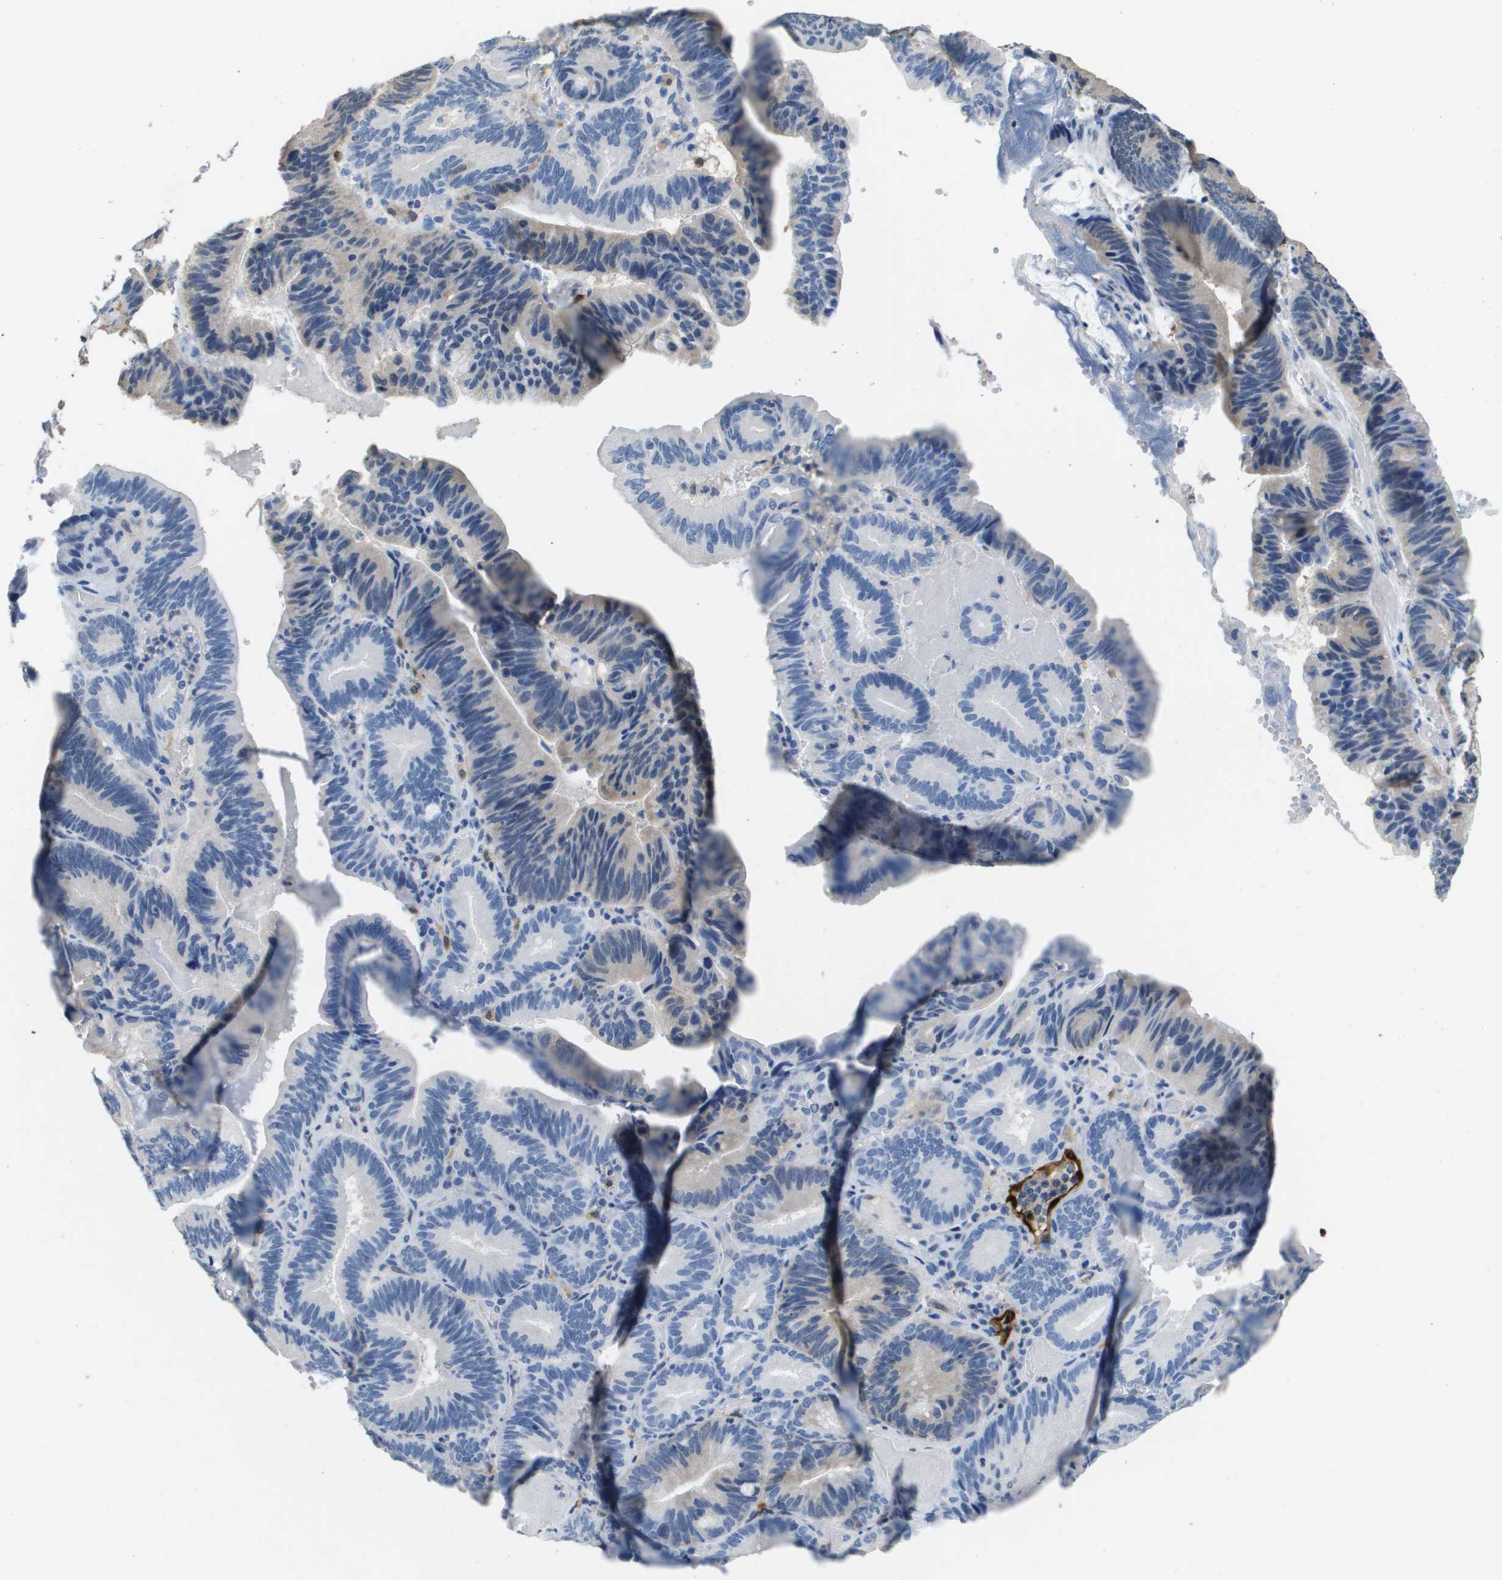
{"staining": {"intensity": "weak", "quantity": "<25%", "location": "cytoplasmic/membranous"}, "tissue": "pancreatic cancer", "cell_type": "Tumor cells", "image_type": "cancer", "snomed": [{"axis": "morphology", "description": "Adenocarcinoma, NOS"}, {"axis": "topography", "description": "Pancreas"}], "caption": "Micrograph shows no significant protein positivity in tumor cells of pancreatic adenocarcinoma.", "gene": "FABP5", "patient": {"sex": "male", "age": 82}}